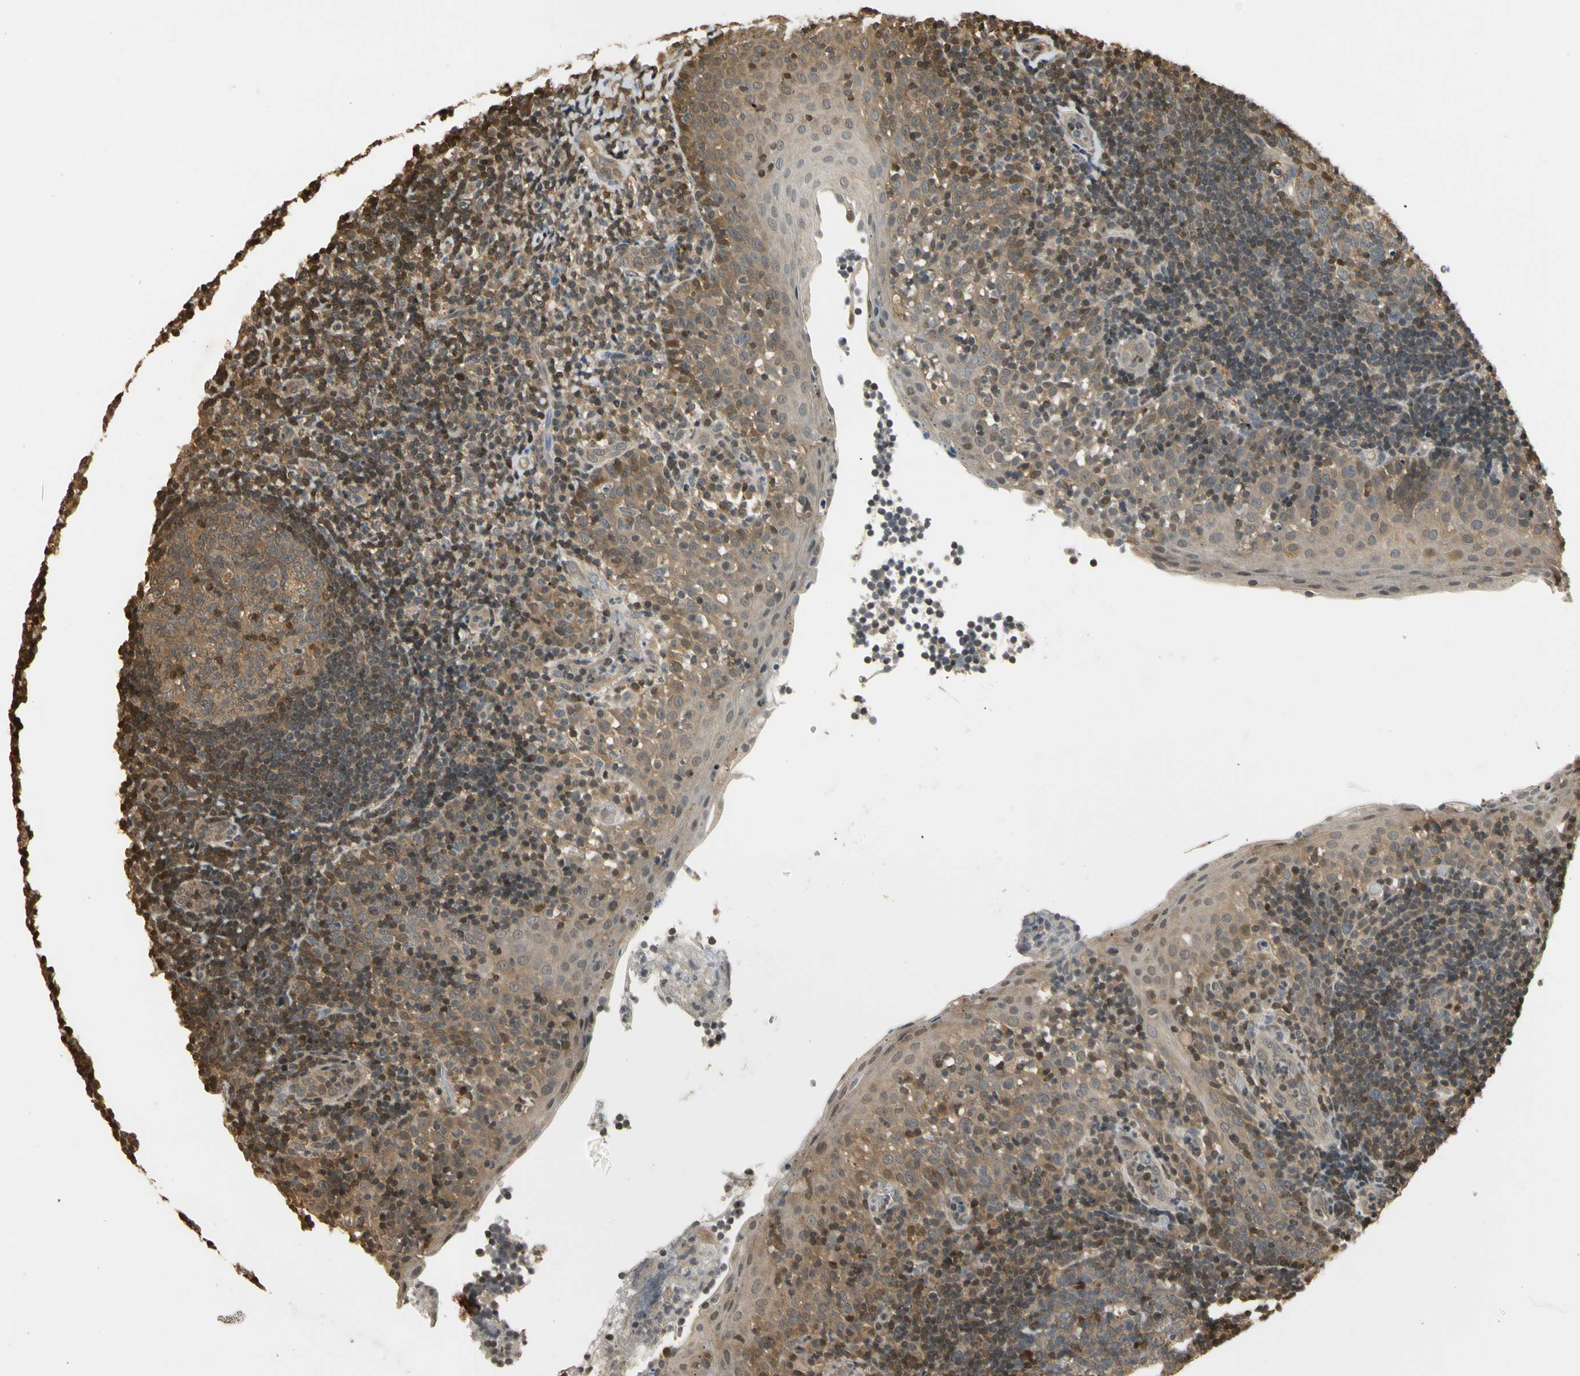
{"staining": {"intensity": "weak", "quantity": ">75%", "location": "cytoplasmic/membranous"}, "tissue": "tonsil", "cell_type": "Germinal center cells", "image_type": "normal", "snomed": [{"axis": "morphology", "description": "Normal tissue, NOS"}, {"axis": "topography", "description": "Tonsil"}], "caption": "Human tonsil stained for a protein (brown) reveals weak cytoplasmic/membranous positive staining in approximately >75% of germinal center cells.", "gene": "SOD1", "patient": {"sex": "female", "age": 40}}